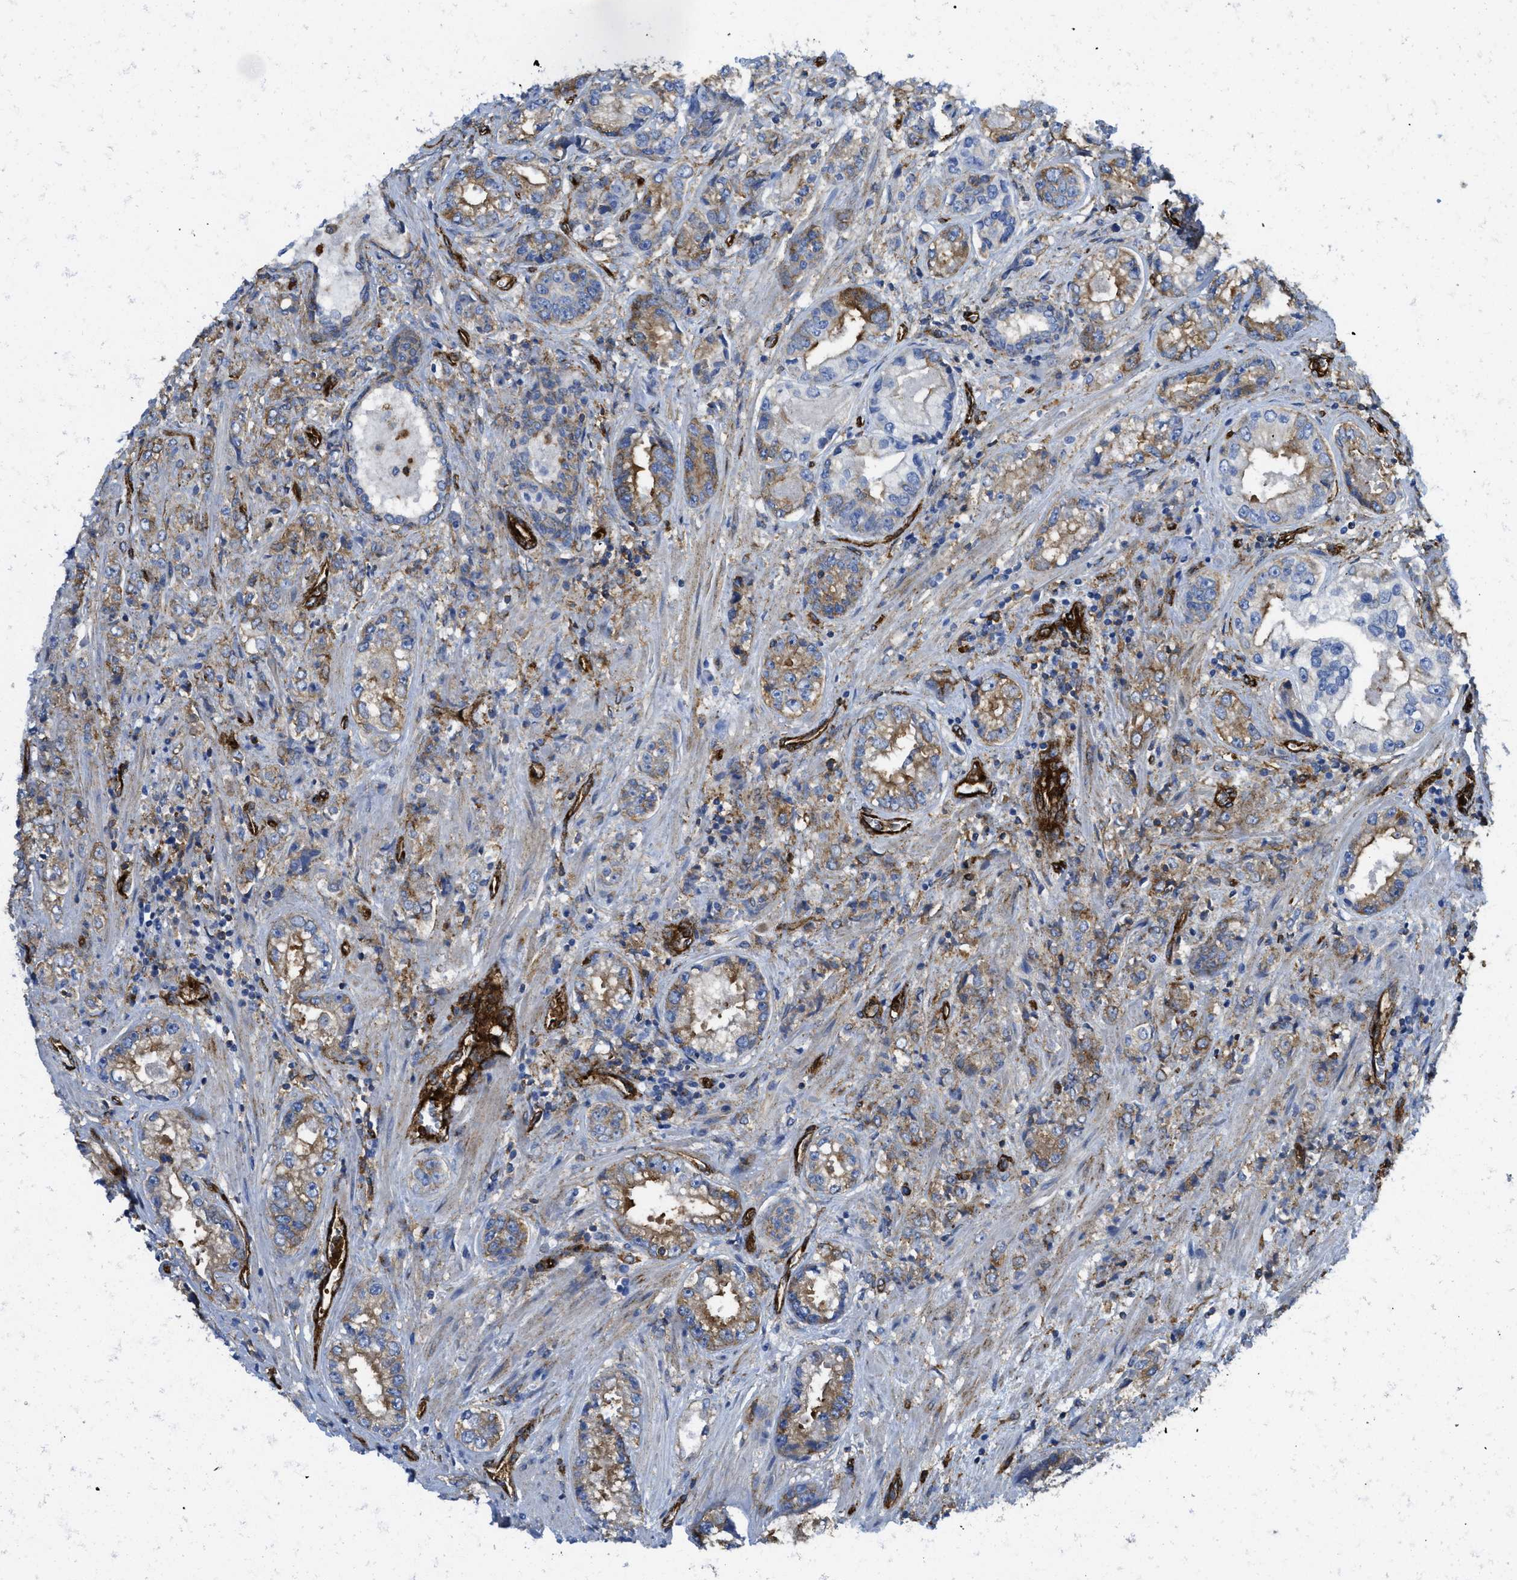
{"staining": {"intensity": "moderate", "quantity": "25%-75%", "location": "cytoplasmic/membranous"}, "tissue": "prostate cancer", "cell_type": "Tumor cells", "image_type": "cancer", "snomed": [{"axis": "morphology", "description": "Adenocarcinoma, High grade"}, {"axis": "topography", "description": "Prostate"}], "caption": "DAB (3,3'-diaminobenzidine) immunohistochemical staining of human adenocarcinoma (high-grade) (prostate) displays moderate cytoplasmic/membranous protein expression in about 25%-75% of tumor cells.", "gene": "HIP1", "patient": {"sex": "male", "age": 61}}